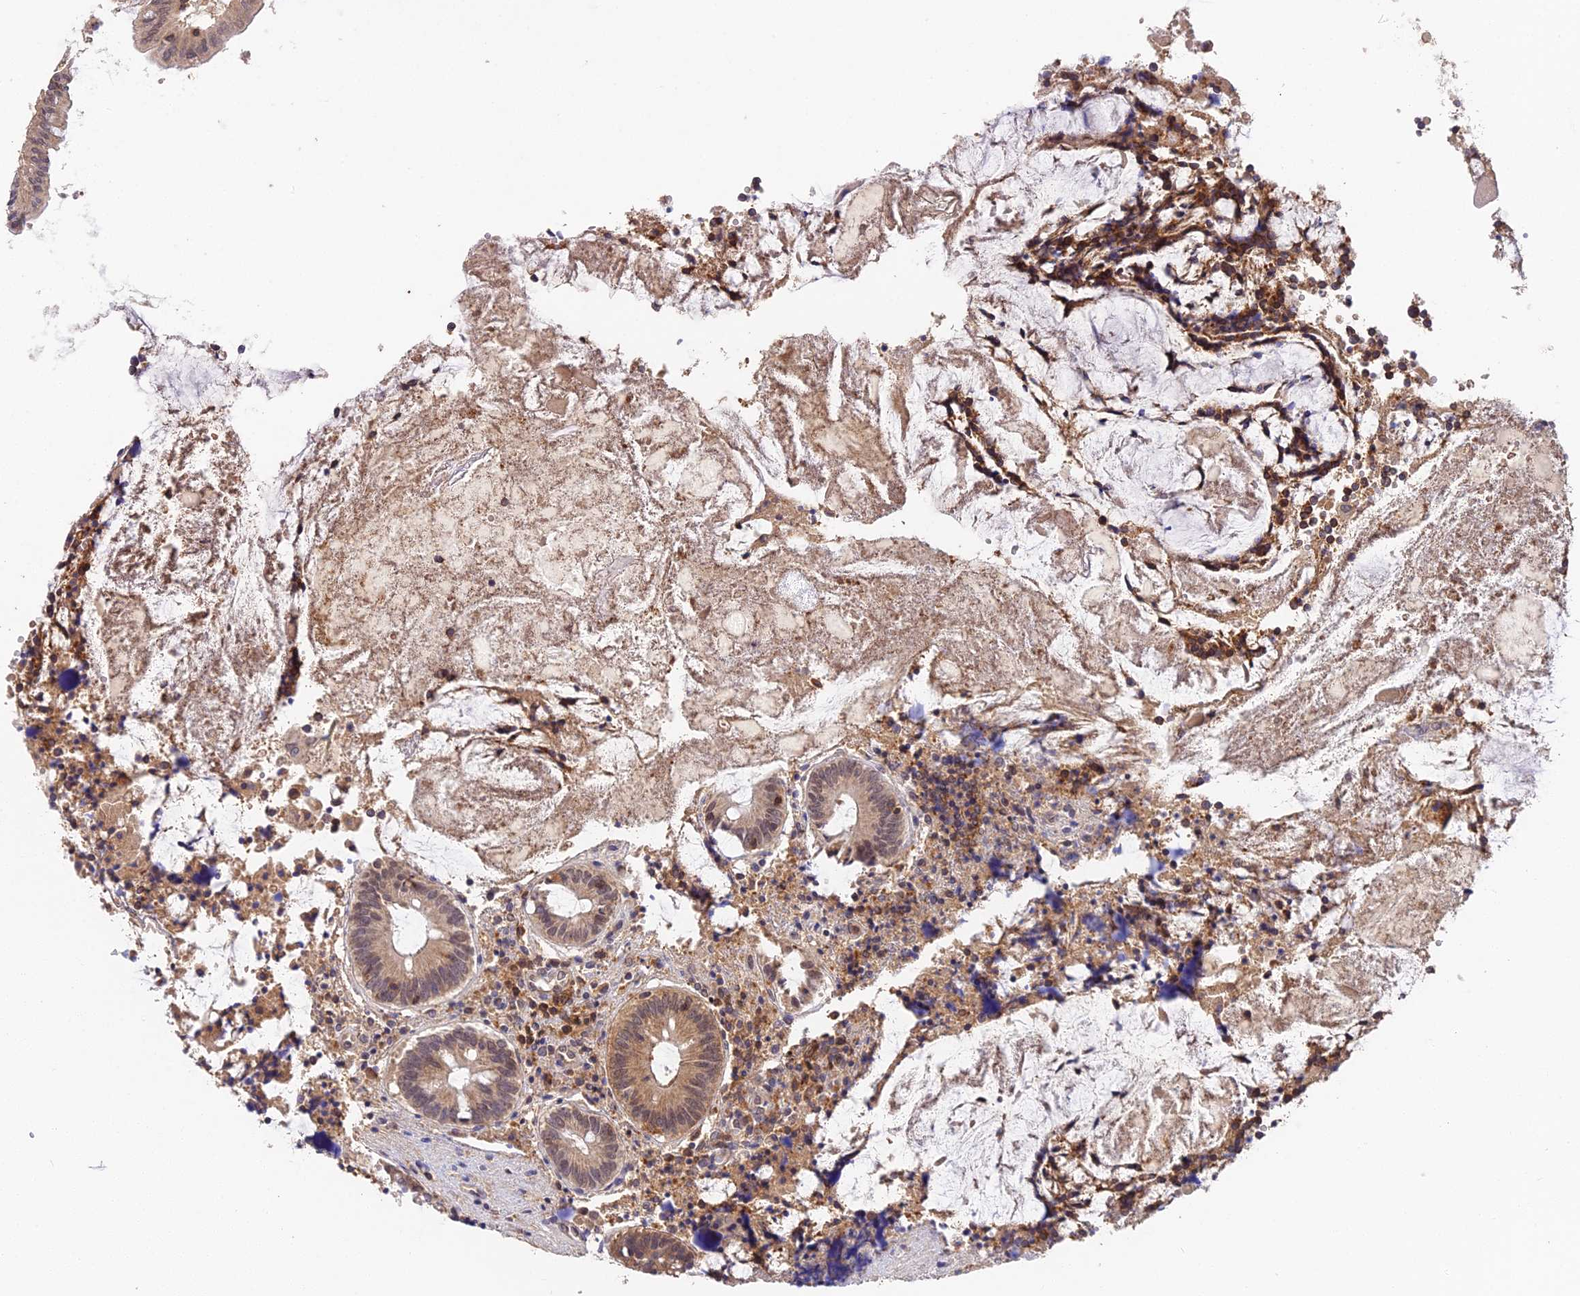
{"staining": {"intensity": "moderate", "quantity": ">75%", "location": "cytoplasmic/membranous,nuclear"}, "tissue": "appendix", "cell_type": "Glandular cells", "image_type": "normal", "snomed": [{"axis": "morphology", "description": "Normal tissue, NOS"}, {"axis": "topography", "description": "Appendix"}], "caption": "Immunohistochemistry (IHC) image of normal appendix: appendix stained using immunohistochemistry (IHC) shows medium levels of moderate protein expression localized specifically in the cytoplasmic/membranous,nuclear of glandular cells, appearing as a cytoplasmic/membranous,nuclear brown color.", "gene": "TPRX1", "patient": {"sex": "female", "age": 54}}